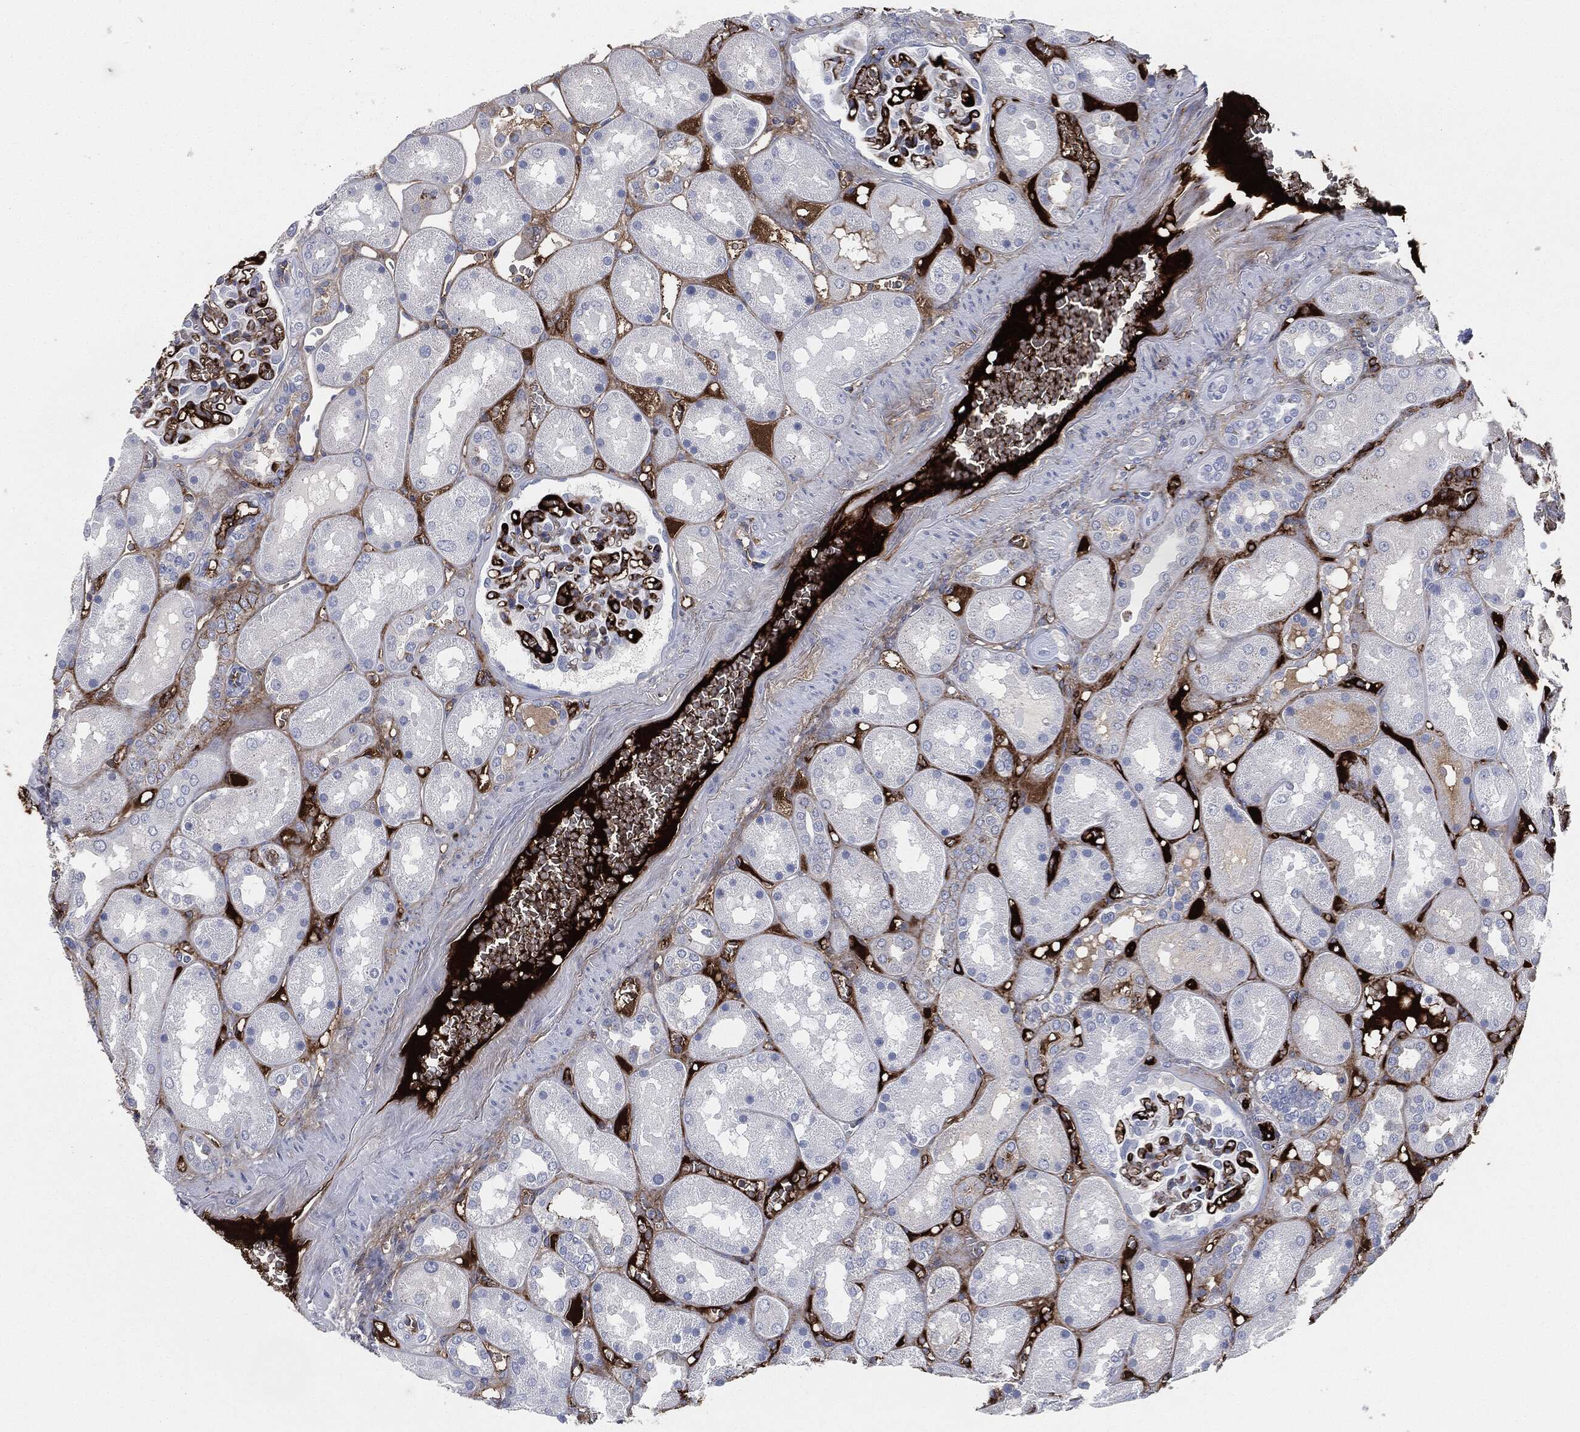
{"staining": {"intensity": "negative", "quantity": "none", "location": "none"}, "tissue": "kidney", "cell_type": "Cells in glomeruli", "image_type": "normal", "snomed": [{"axis": "morphology", "description": "Normal tissue, NOS"}, {"axis": "topography", "description": "Kidney"}], "caption": "IHC photomicrograph of benign kidney stained for a protein (brown), which displays no expression in cells in glomeruli.", "gene": "APOB", "patient": {"sex": "male", "age": 73}}